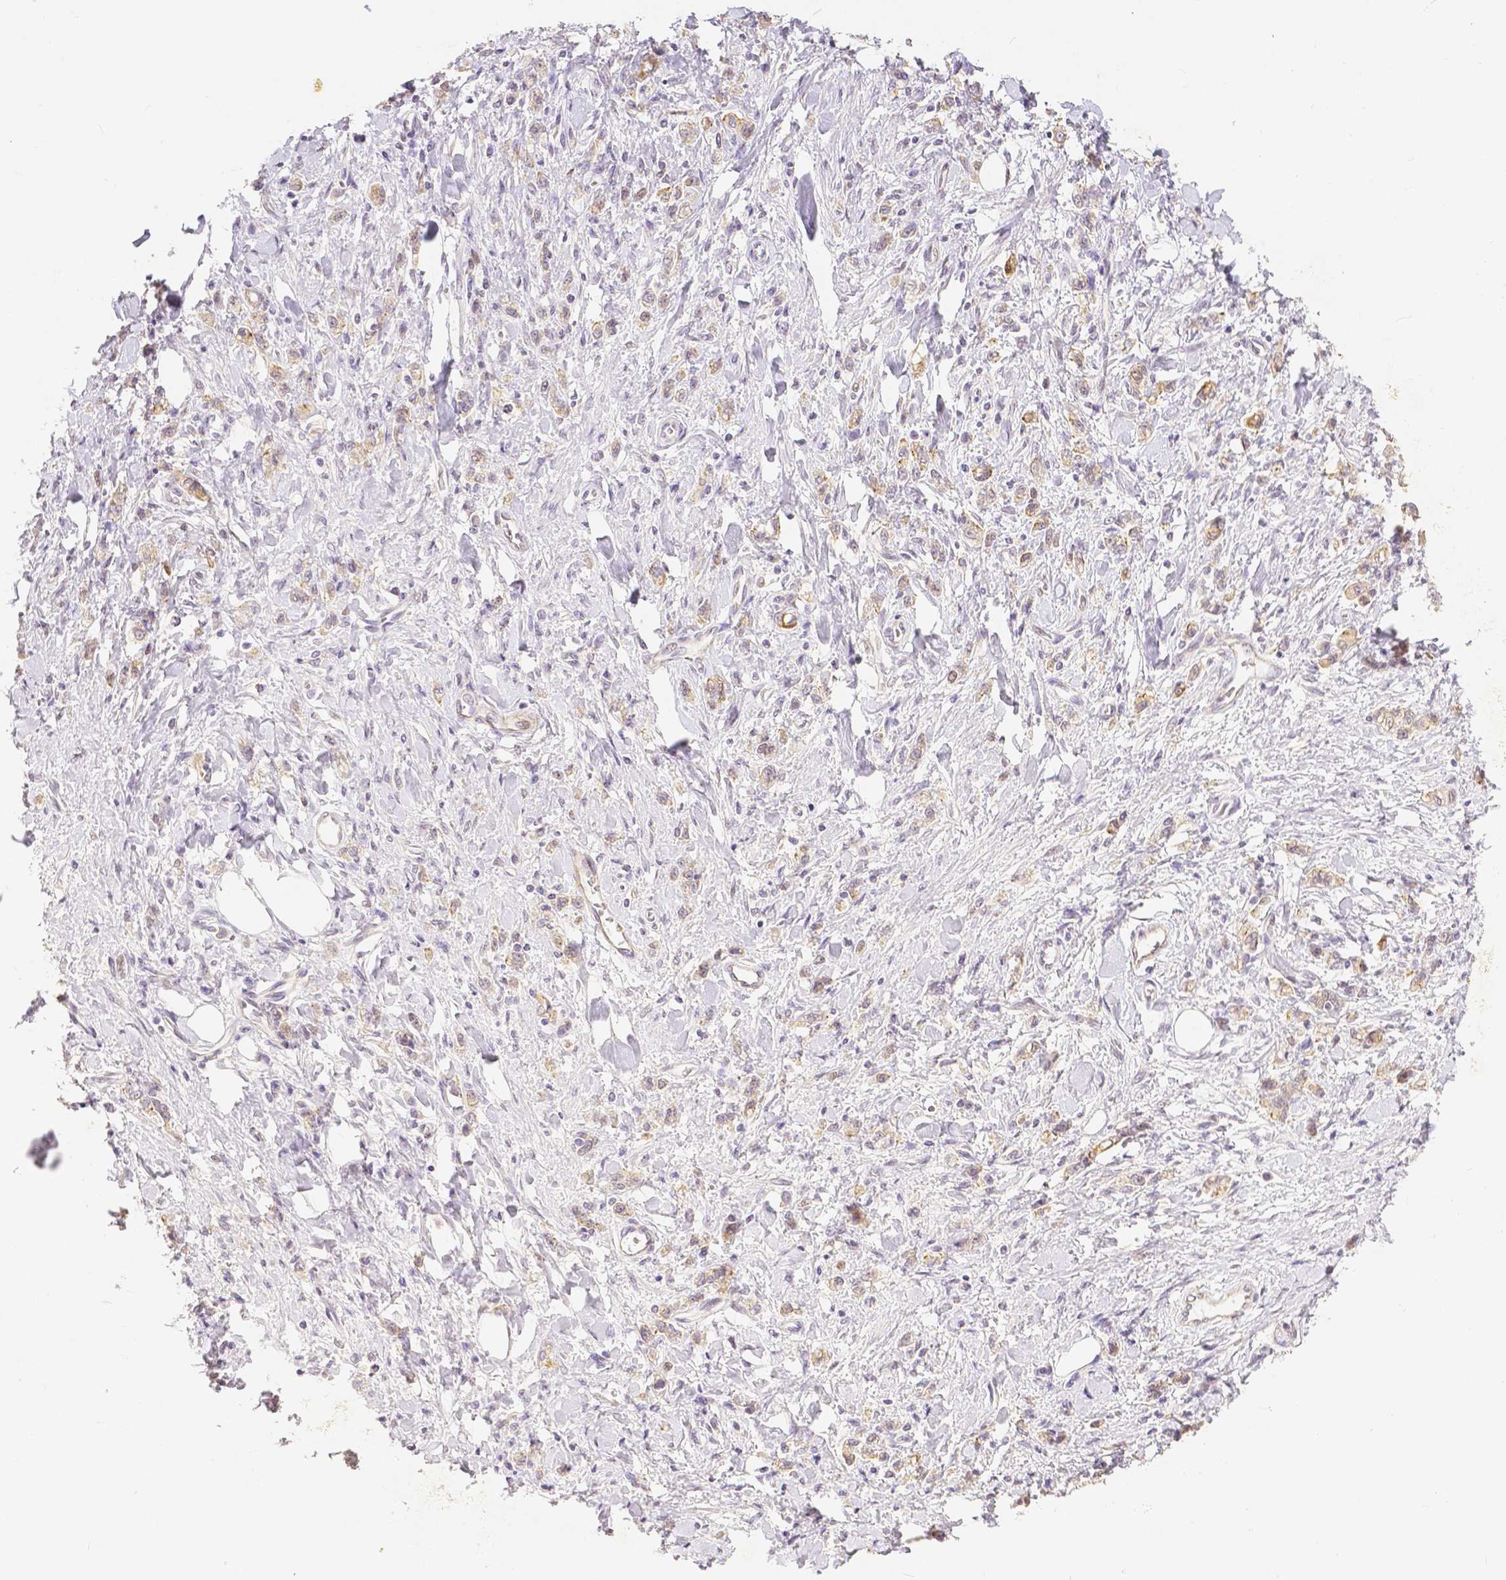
{"staining": {"intensity": "weak", "quantity": ">75%", "location": "cytoplasmic/membranous"}, "tissue": "stomach cancer", "cell_type": "Tumor cells", "image_type": "cancer", "snomed": [{"axis": "morphology", "description": "Adenocarcinoma, NOS"}, {"axis": "topography", "description": "Stomach"}], "caption": "Protein positivity by IHC exhibits weak cytoplasmic/membranous expression in approximately >75% of tumor cells in stomach cancer. (DAB (3,3'-diaminobenzidine) IHC, brown staining for protein, blue staining for nuclei).", "gene": "OCLN", "patient": {"sex": "male", "age": 77}}